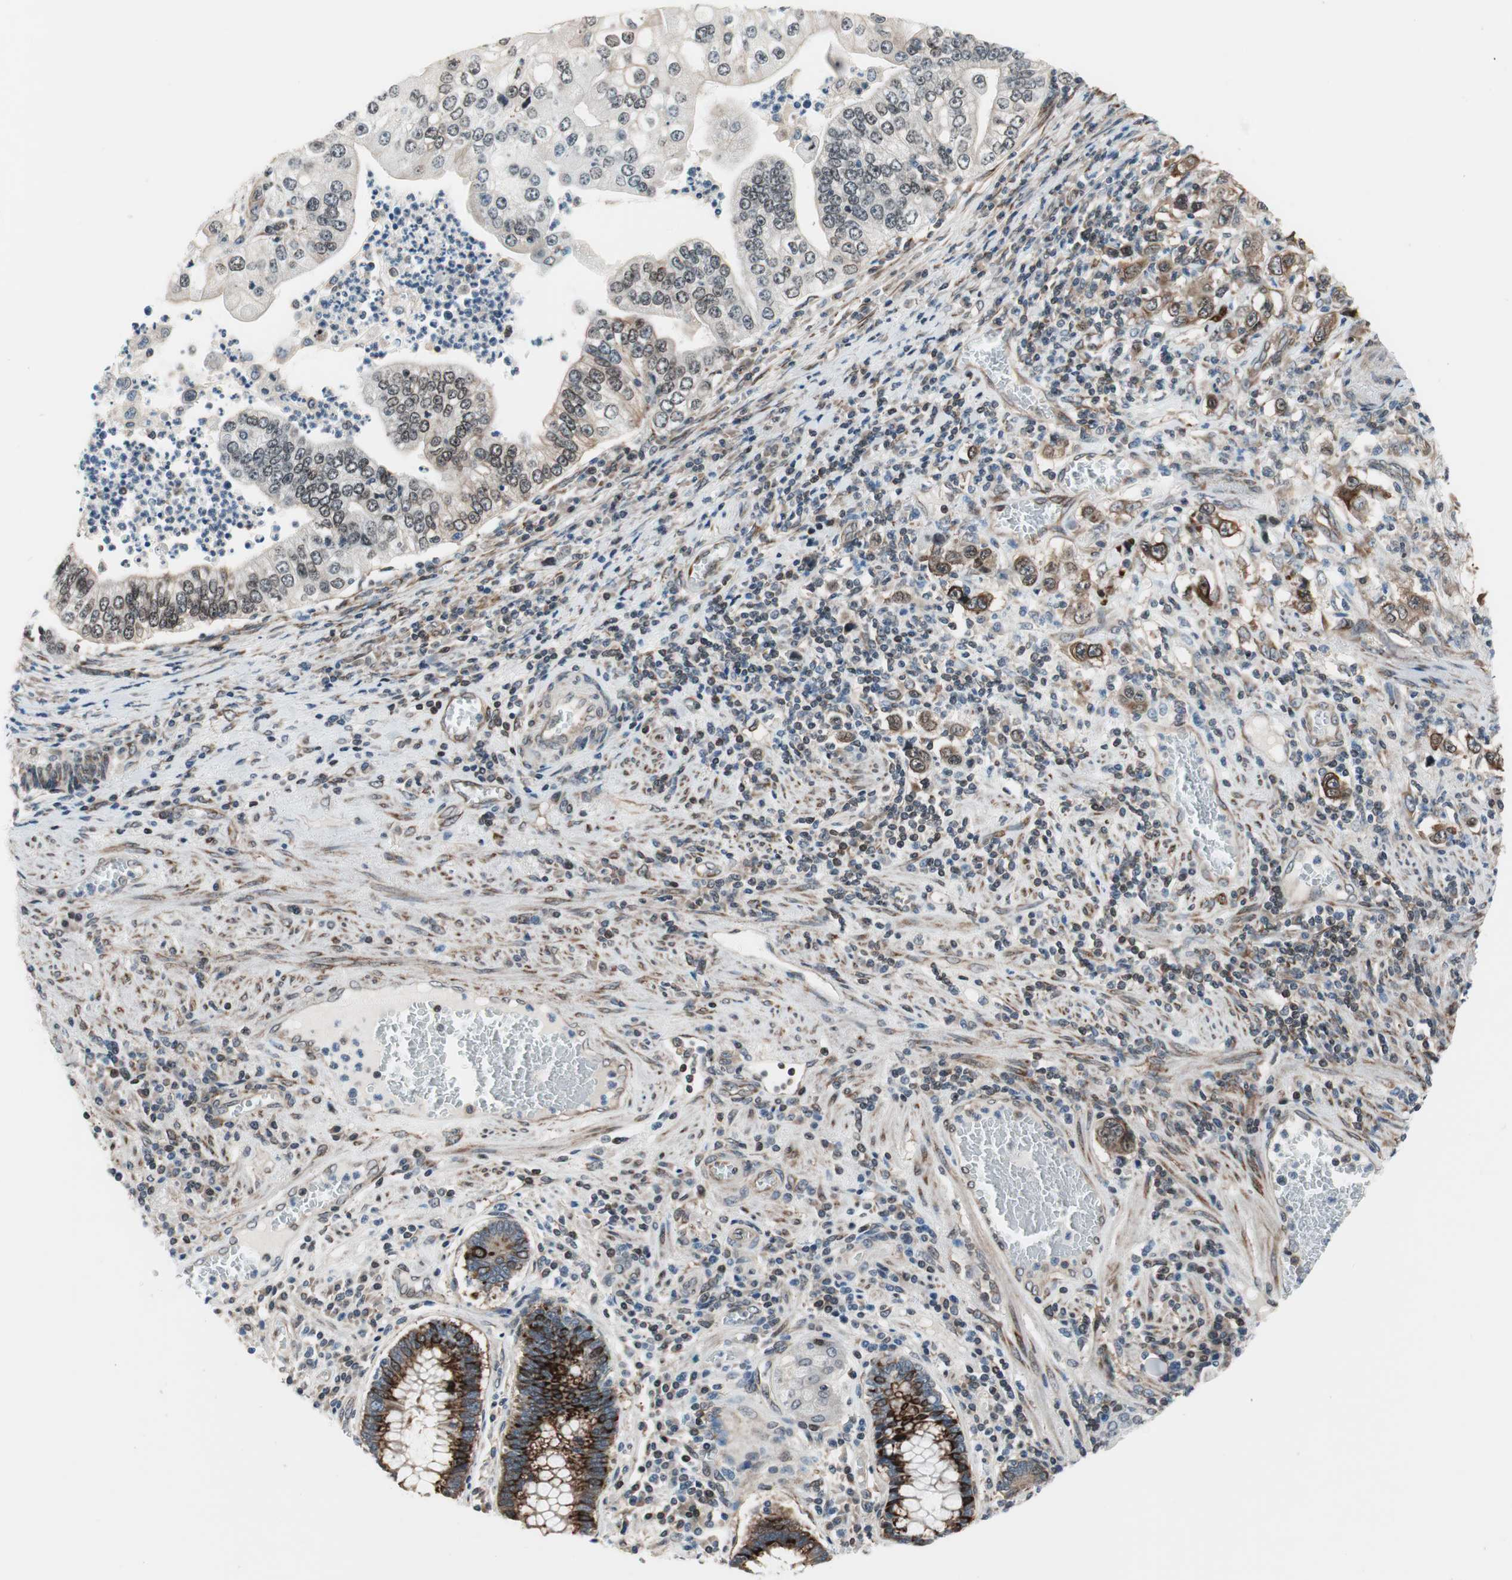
{"staining": {"intensity": "weak", "quantity": "<25%", "location": "cytoplasmic/membranous"}, "tissue": "stomach cancer", "cell_type": "Tumor cells", "image_type": "cancer", "snomed": [{"axis": "morphology", "description": "Adenocarcinoma, NOS"}, {"axis": "topography", "description": "Stomach, lower"}], "caption": "An IHC photomicrograph of stomach cancer is shown. There is no staining in tumor cells of stomach cancer.", "gene": "ZNF512B", "patient": {"sex": "female", "age": 72}}